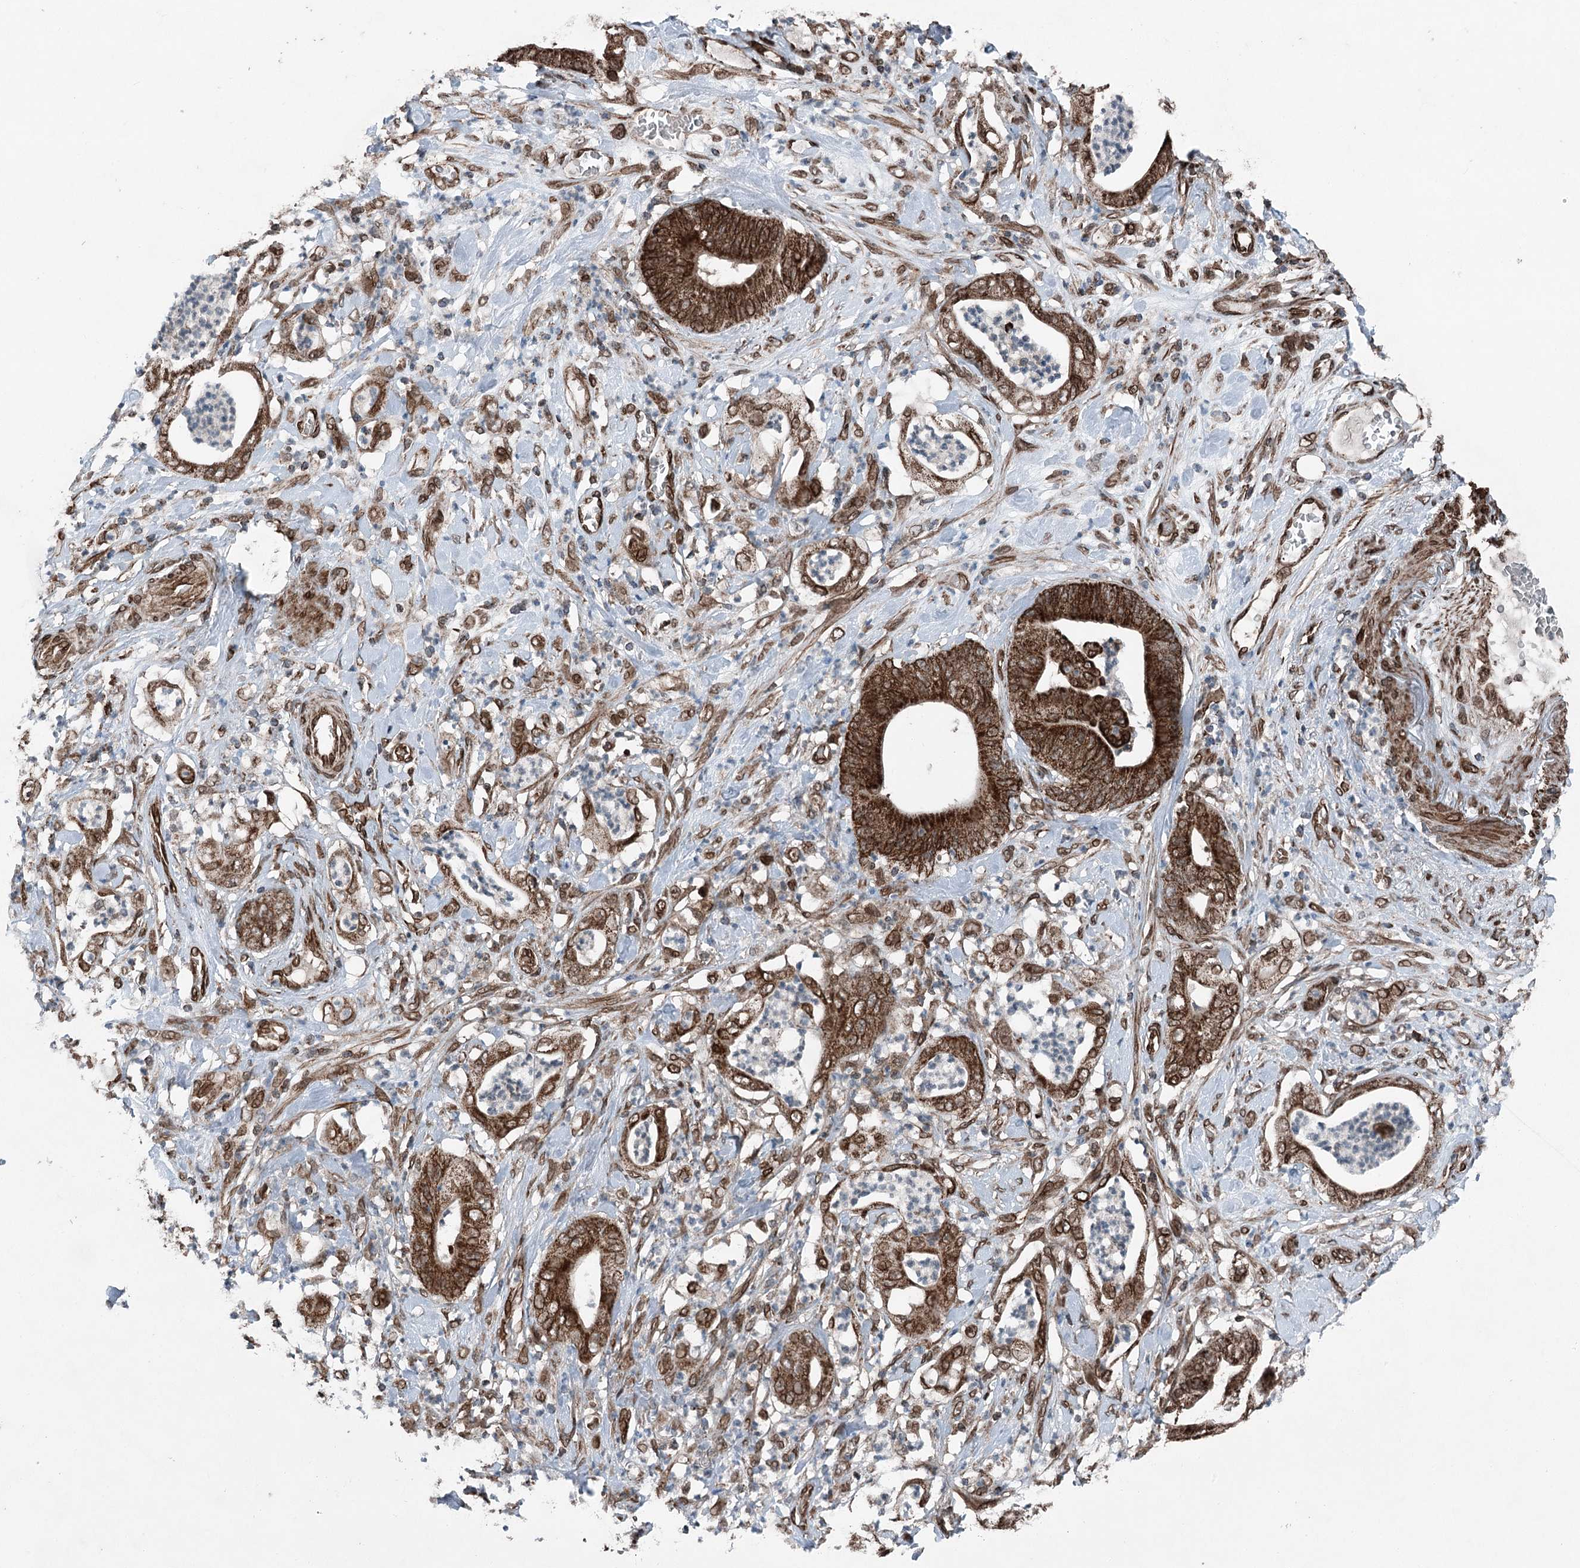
{"staining": {"intensity": "strong", "quantity": ">75%", "location": "cytoplasmic/membranous"}, "tissue": "stomach cancer", "cell_type": "Tumor cells", "image_type": "cancer", "snomed": [{"axis": "morphology", "description": "Adenocarcinoma, NOS"}, {"axis": "topography", "description": "Stomach"}], "caption": "Stomach cancer (adenocarcinoma) stained with a brown dye demonstrates strong cytoplasmic/membranous positive positivity in approximately >75% of tumor cells.", "gene": "BCKDHA", "patient": {"sex": "female", "age": 73}}